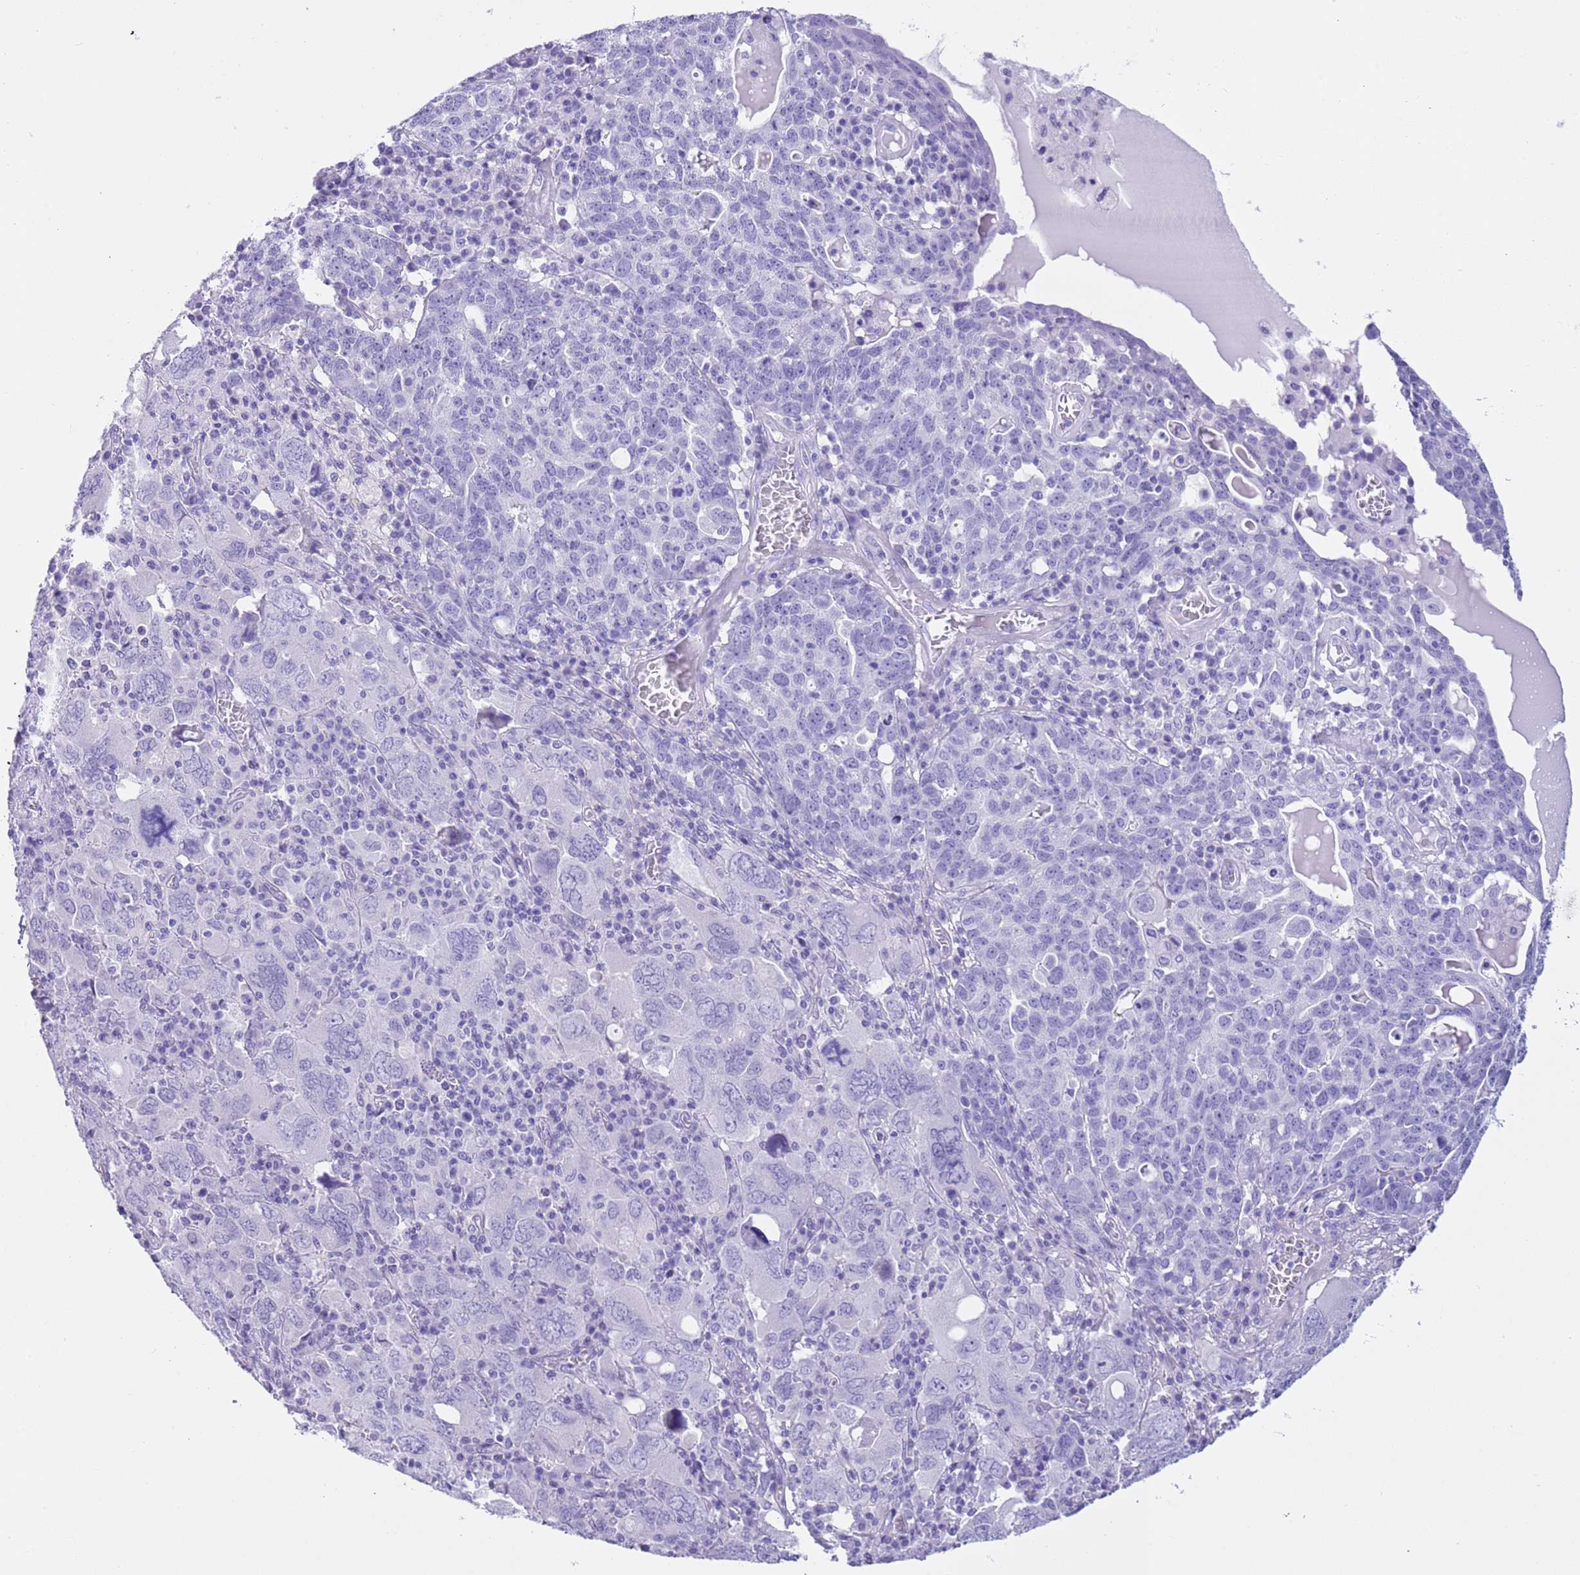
{"staining": {"intensity": "negative", "quantity": "none", "location": "none"}, "tissue": "ovarian cancer", "cell_type": "Tumor cells", "image_type": "cancer", "snomed": [{"axis": "morphology", "description": "Carcinoma, endometroid"}, {"axis": "topography", "description": "Ovary"}], "caption": "IHC histopathology image of human ovarian endometroid carcinoma stained for a protein (brown), which shows no expression in tumor cells. (DAB (3,3'-diaminobenzidine) IHC with hematoxylin counter stain).", "gene": "TMEM185B", "patient": {"sex": "female", "age": 62}}